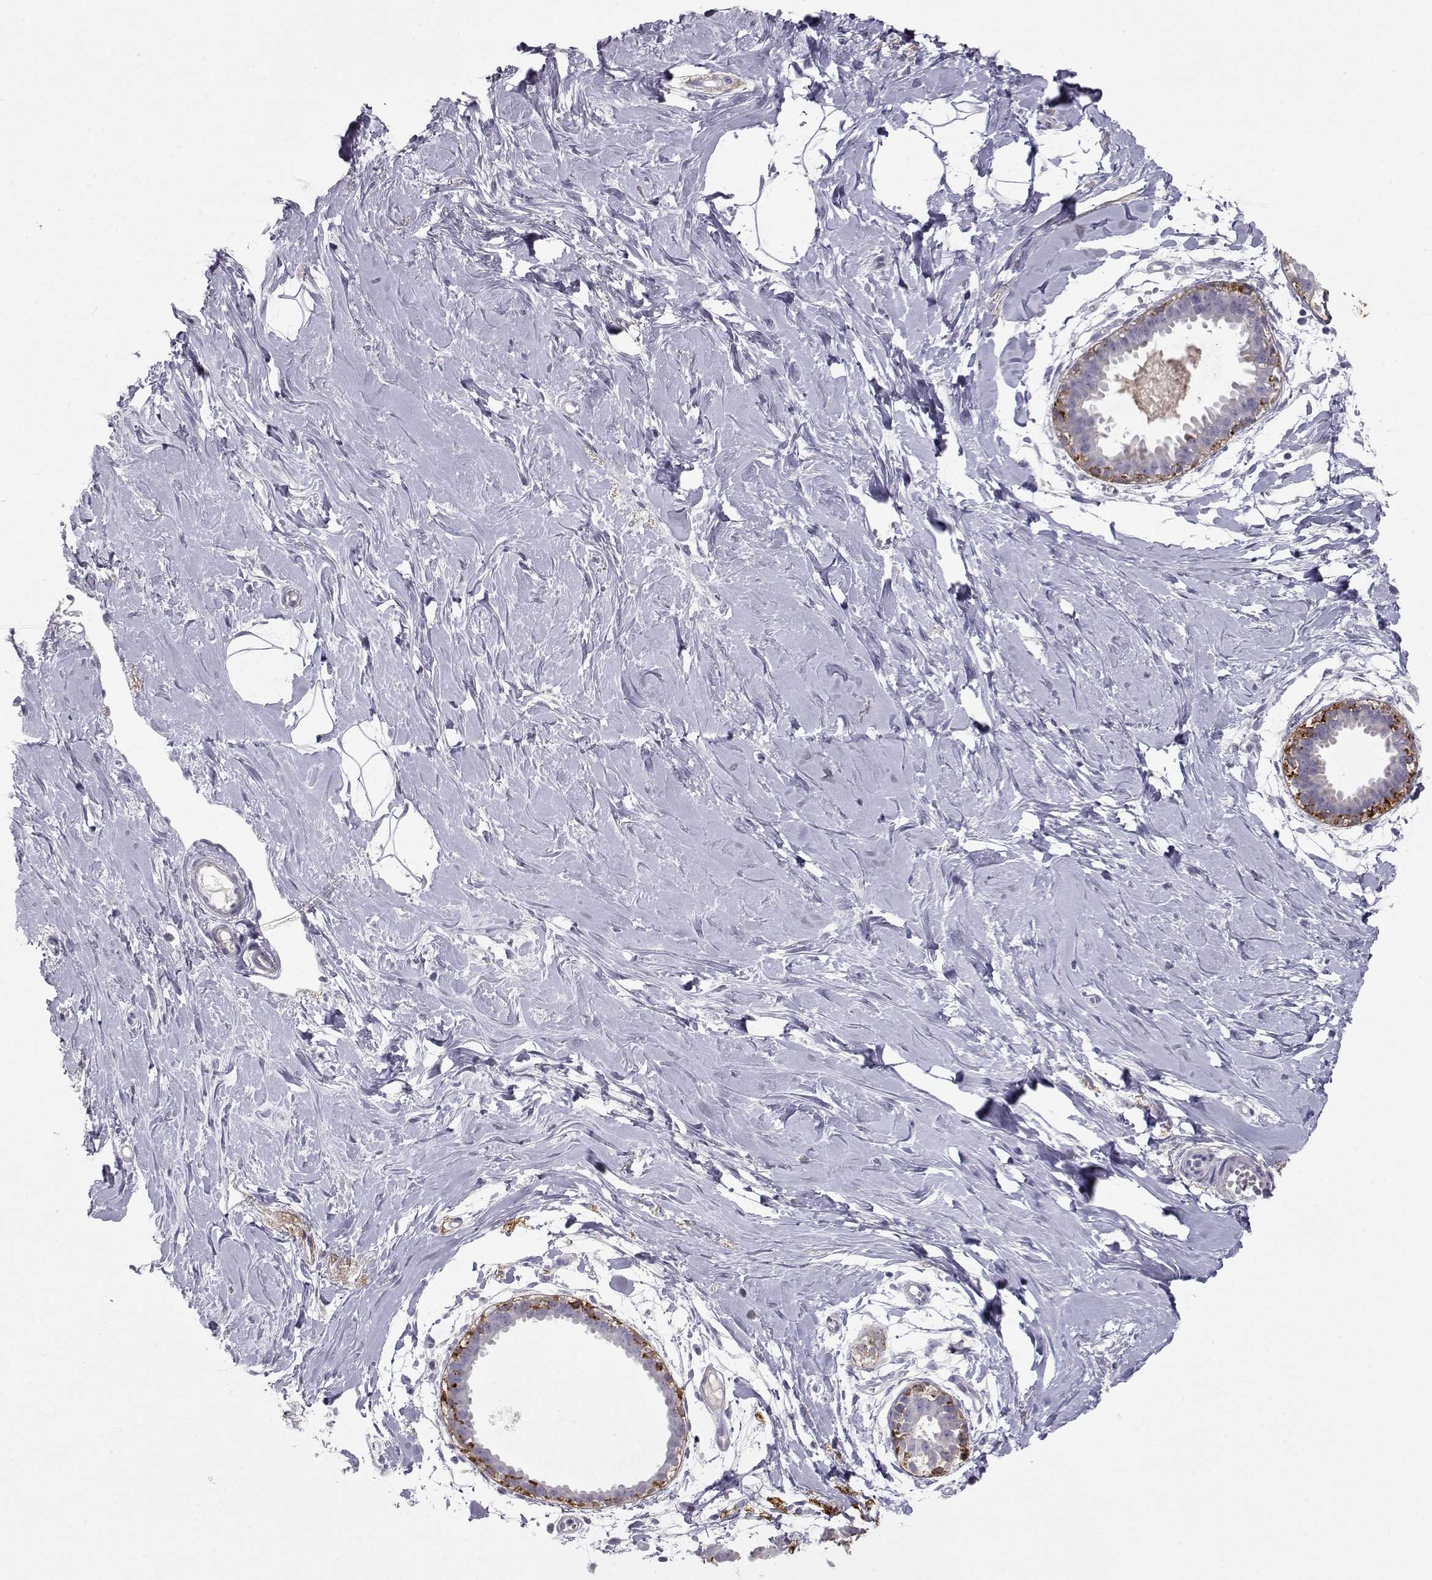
{"staining": {"intensity": "negative", "quantity": "none", "location": "none"}, "tissue": "breast", "cell_type": "Adipocytes", "image_type": "normal", "snomed": [{"axis": "morphology", "description": "Normal tissue, NOS"}, {"axis": "topography", "description": "Breast"}], "caption": "Breast stained for a protein using immunohistochemistry (IHC) reveals no staining adipocytes.", "gene": "LAMB3", "patient": {"sex": "female", "age": 49}}